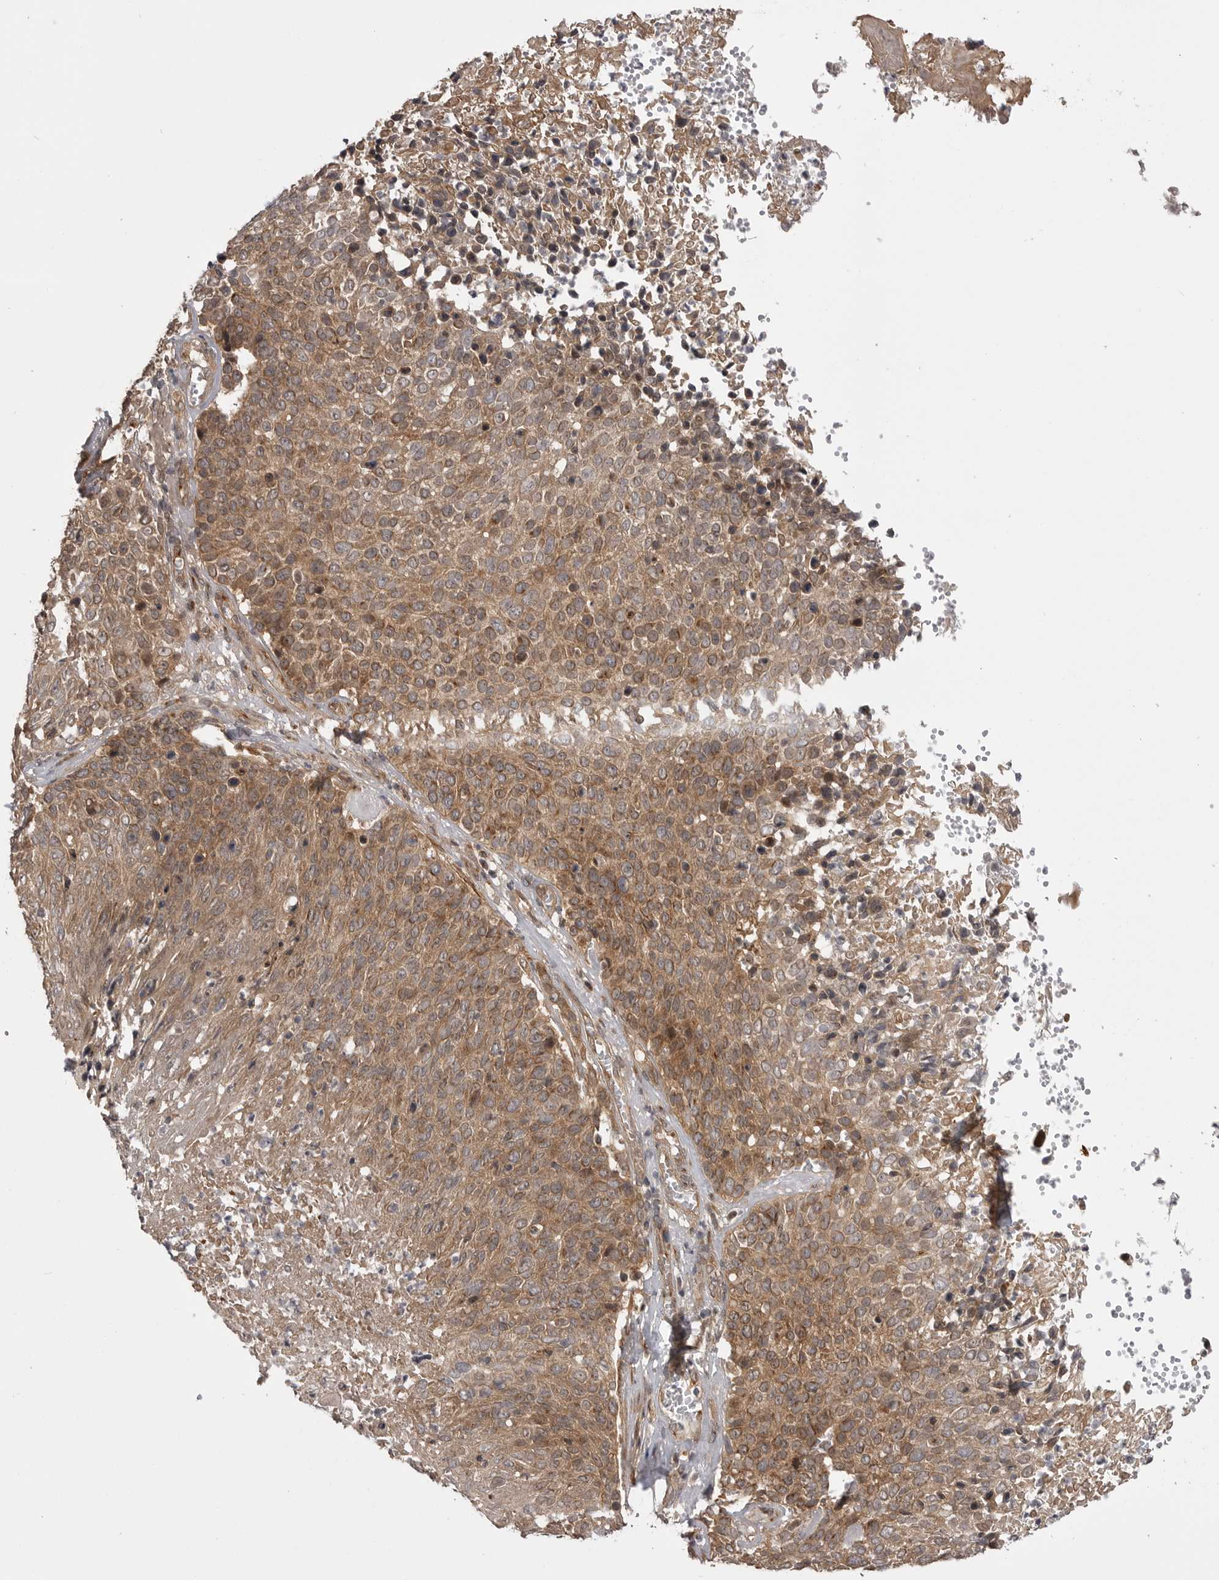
{"staining": {"intensity": "moderate", "quantity": ">75%", "location": "cytoplasmic/membranous"}, "tissue": "cervical cancer", "cell_type": "Tumor cells", "image_type": "cancer", "snomed": [{"axis": "morphology", "description": "Squamous cell carcinoma, NOS"}, {"axis": "topography", "description": "Cervix"}], "caption": "The photomicrograph displays a brown stain indicating the presence of a protein in the cytoplasmic/membranous of tumor cells in cervical squamous cell carcinoma.", "gene": "PDCL", "patient": {"sex": "female", "age": 74}}